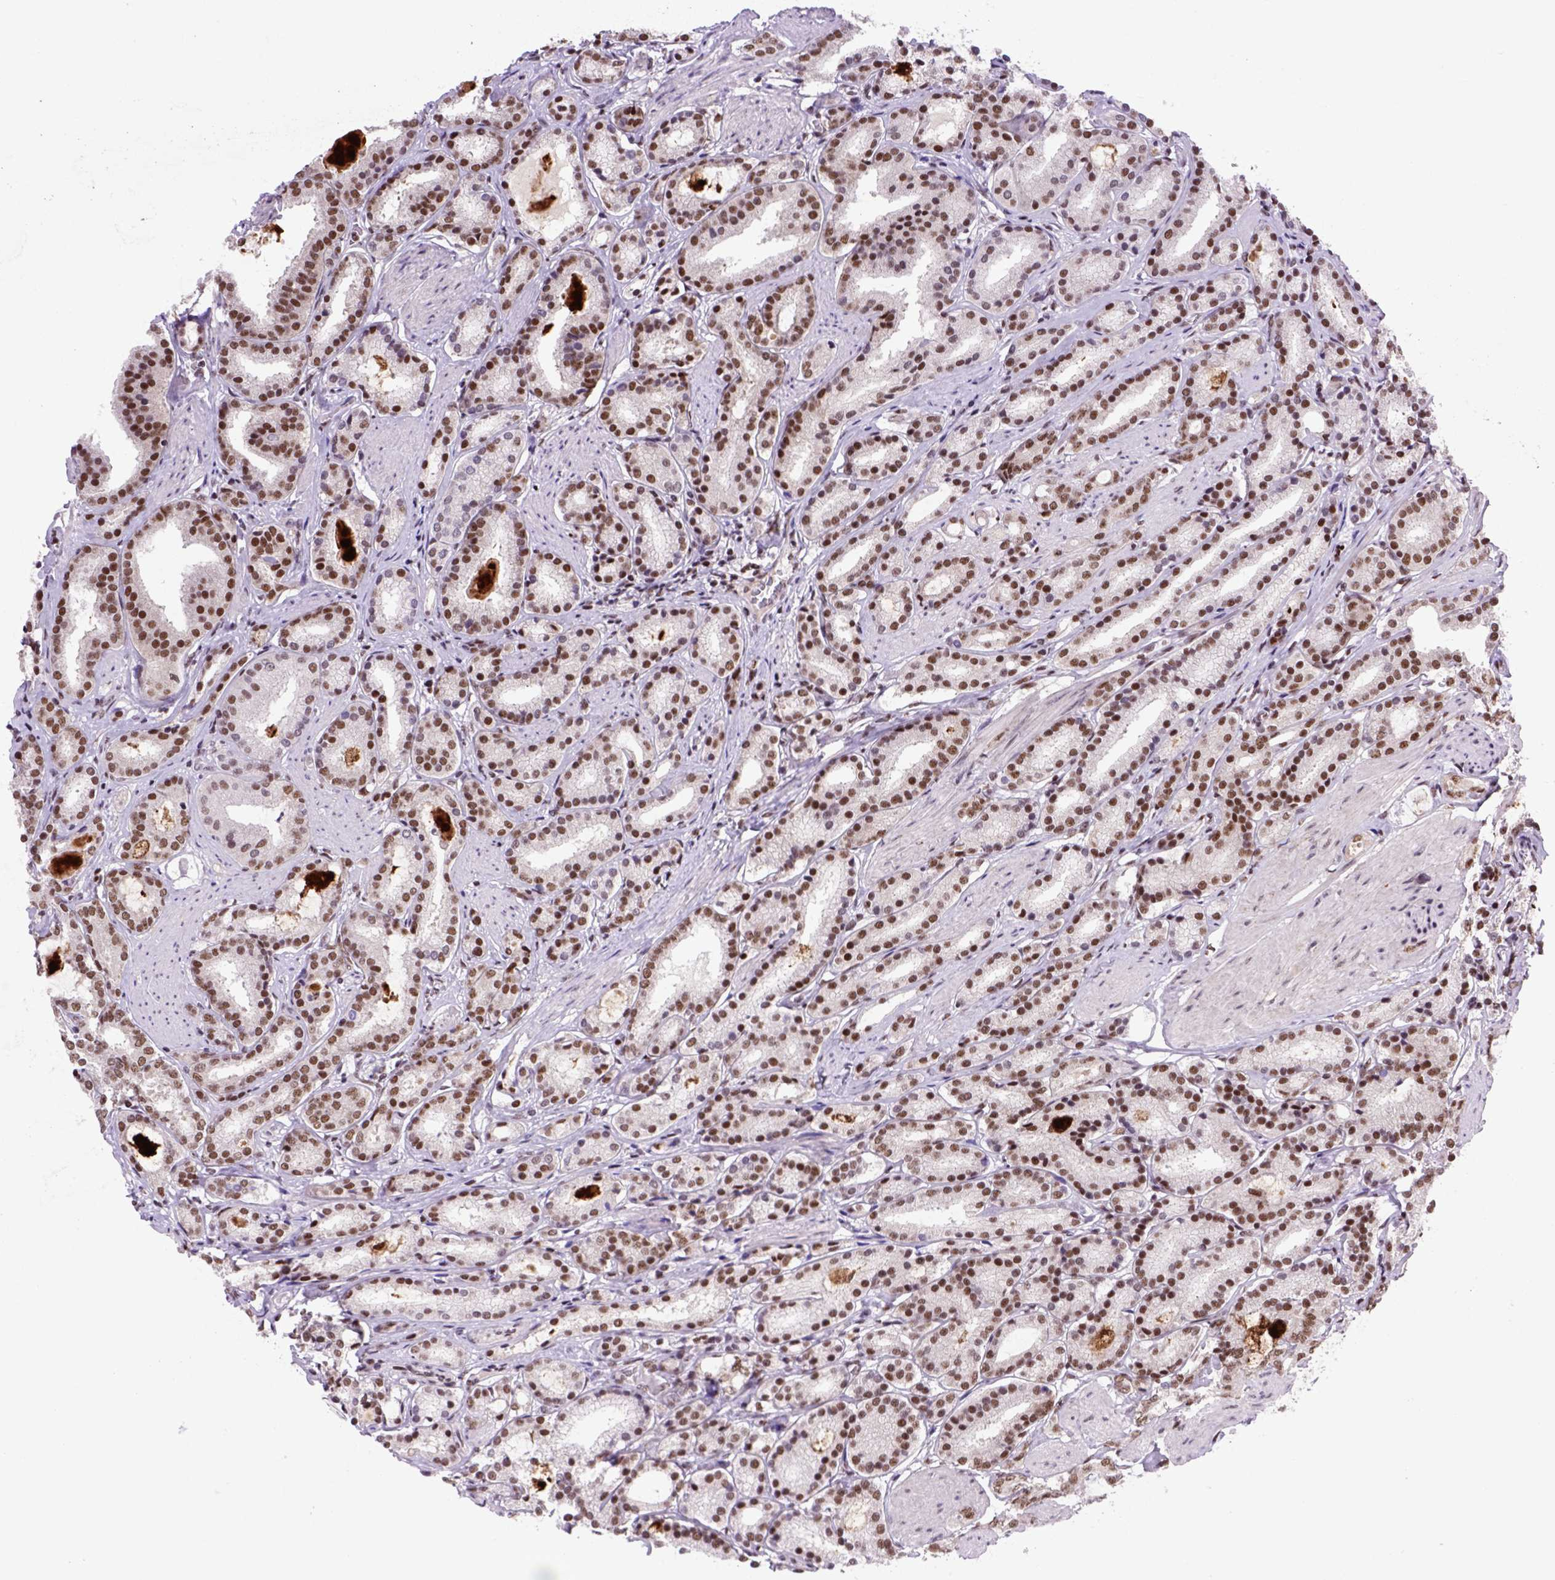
{"staining": {"intensity": "moderate", "quantity": ">75%", "location": "nuclear"}, "tissue": "prostate cancer", "cell_type": "Tumor cells", "image_type": "cancer", "snomed": [{"axis": "morphology", "description": "Adenocarcinoma, High grade"}, {"axis": "topography", "description": "Prostate"}], "caption": "Immunohistochemistry (IHC) histopathology image of prostate cancer (high-grade adenocarcinoma) stained for a protein (brown), which reveals medium levels of moderate nuclear positivity in about >75% of tumor cells.", "gene": "NSMCE2", "patient": {"sex": "male", "age": 63}}